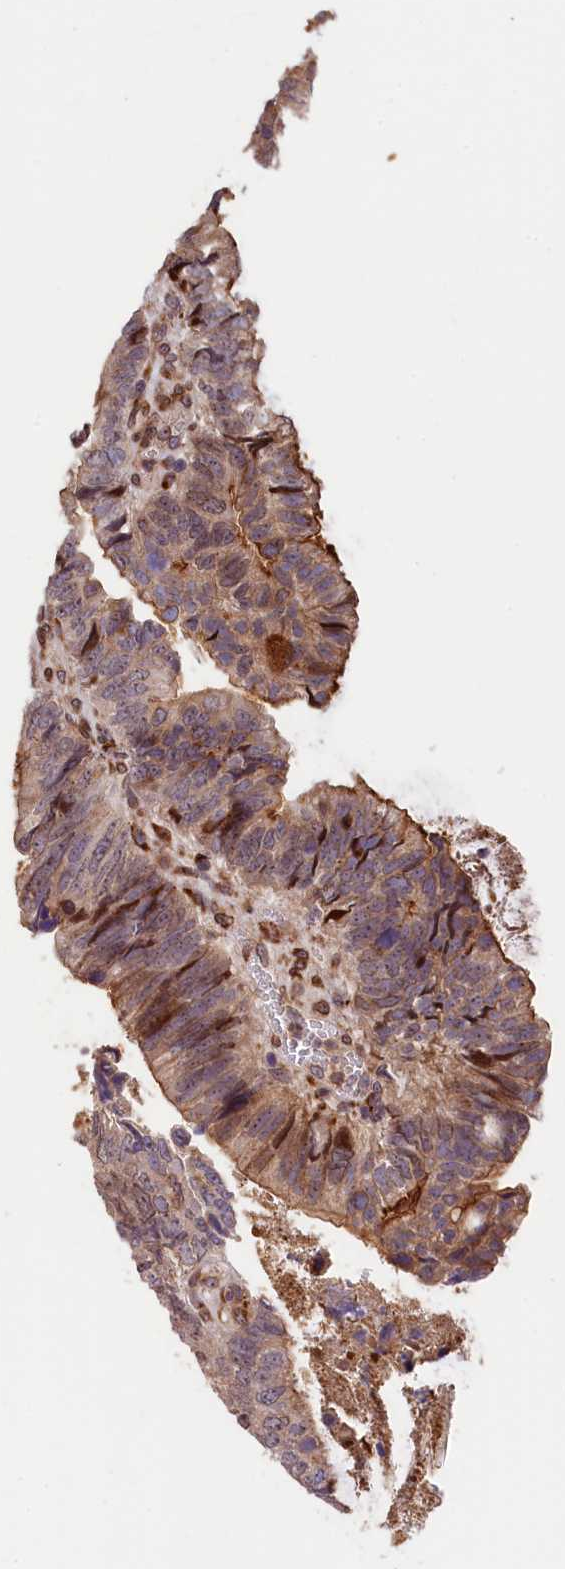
{"staining": {"intensity": "moderate", "quantity": "<25%", "location": "cytoplasmic/membranous"}, "tissue": "colorectal cancer", "cell_type": "Tumor cells", "image_type": "cancer", "snomed": [{"axis": "morphology", "description": "Adenocarcinoma, NOS"}, {"axis": "topography", "description": "Colon"}], "caption": "This histopathology image demonstrates immunohistochemistry (IHC) staining of human colorectal cancer (adenocarcinoma), with low moderate cytoplasmic/membranous staining in about <25% of tumor cells.", "gene": "C5orf15", "patient": {"sex": "female", "age": 67}}